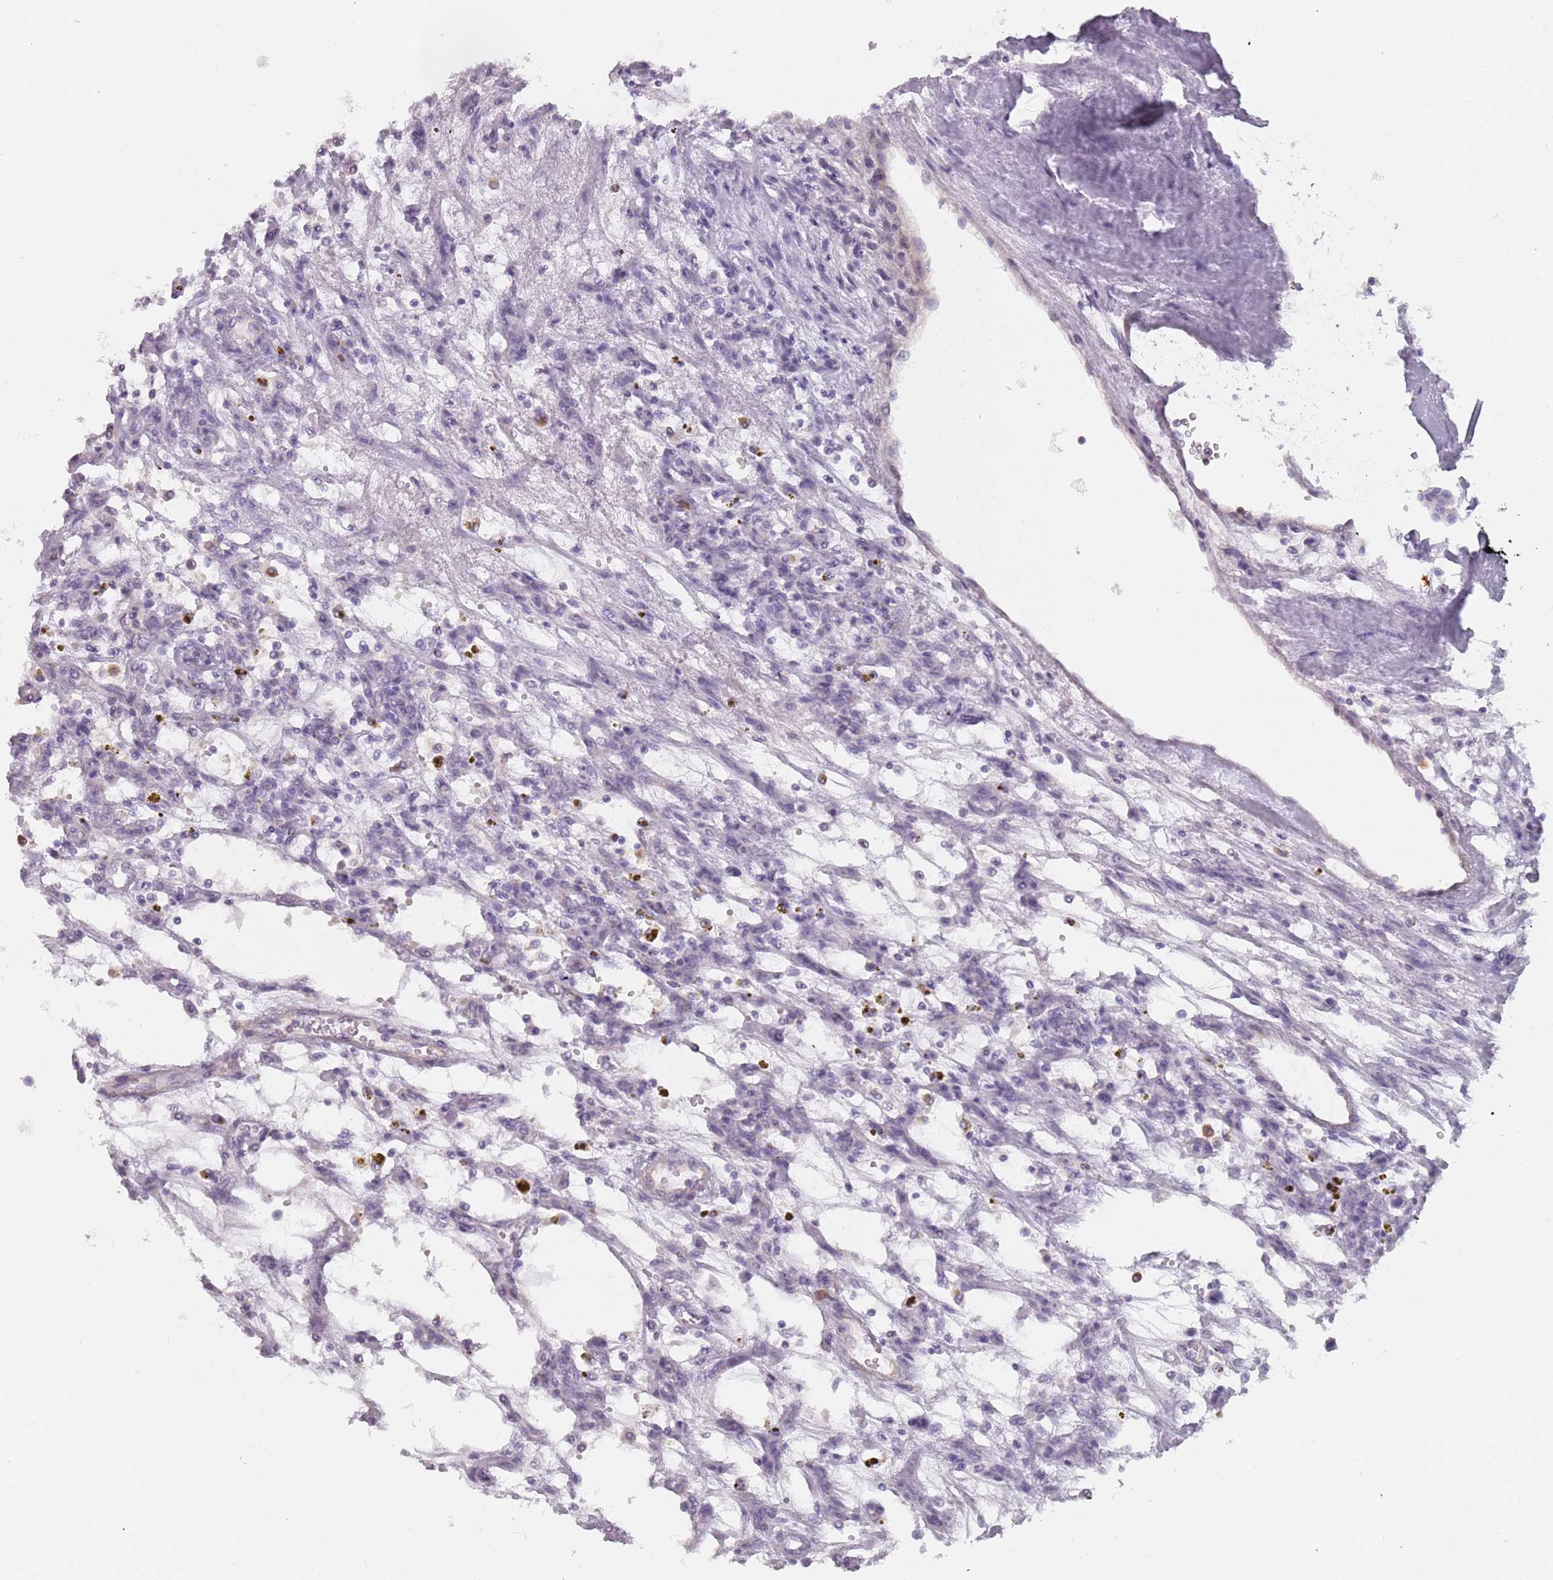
{"staining": {"intensity": "negative", "quantity": "none", "location": "none"}, "tissue": "renal cancer", "cell_type": "Tumor cells", "image_type": "cancer", "snomed": [{"axis": "morphology", "description": "Adenocarcinoma, NOS"}, {"axis": "topography", "description": "Kidney"}], "caption": "Photomicrograph shows no protein expression in tumor cells of renal adenocarcinoma tissue.", "gene": "ZNF584", "patient": {"sex": "female", "age": 57}}